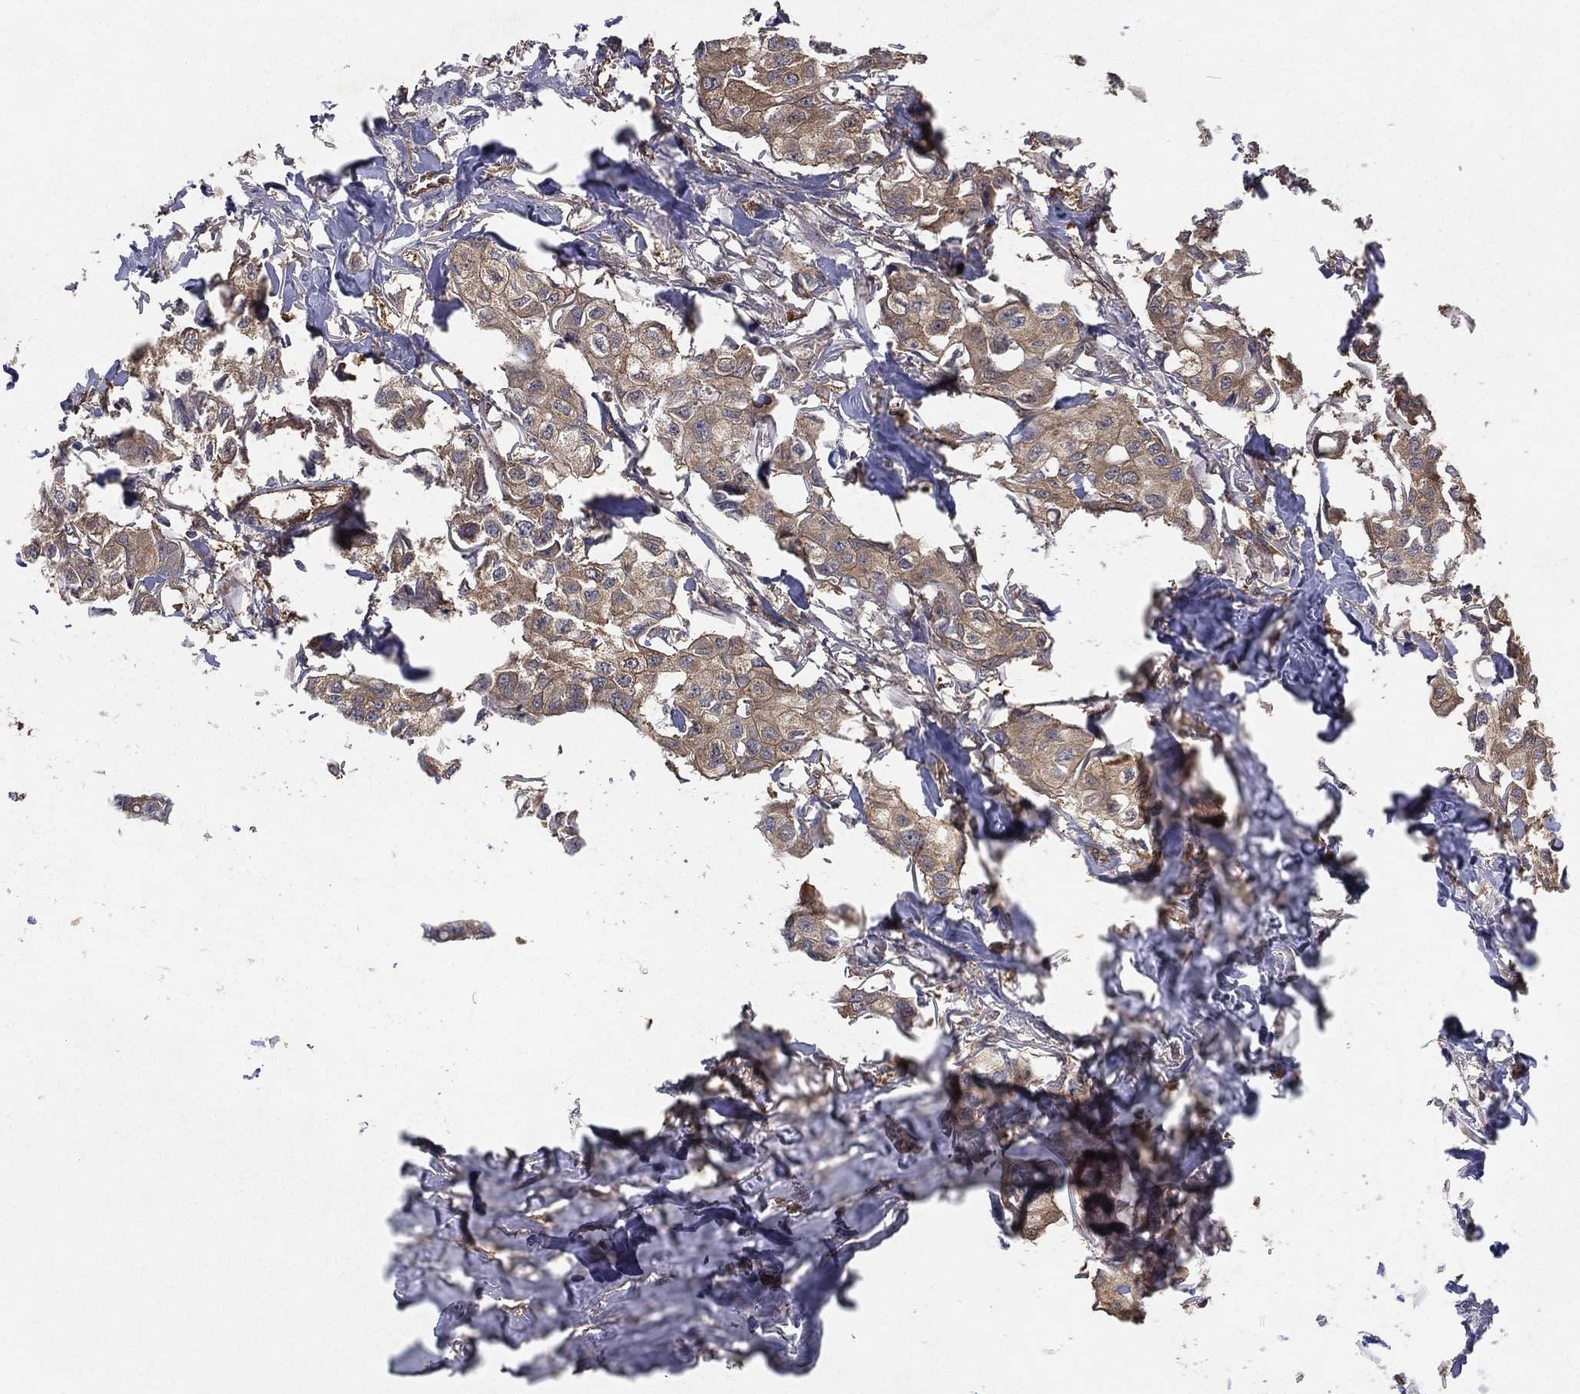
{"staining": {"intensity": "weak", "quantity": ">75%", "location": "cytoplasmic/membranous"}, "tissue": "breast cancer", "cell_type": "Tumor cells", "image_type": "cancer", "snomed": [{"axis": "morphology", "description": "Duct carcinoma"}, {"axis": "topography", "description": "Breast"}], "caption": "Breast cancer stained with a brown dye displays weak cytoplasmic/membranous positive positivity in about >75% of tumor cells.", "gene": "PSMG4", "patient": {"sex": "female", "age": 80}}